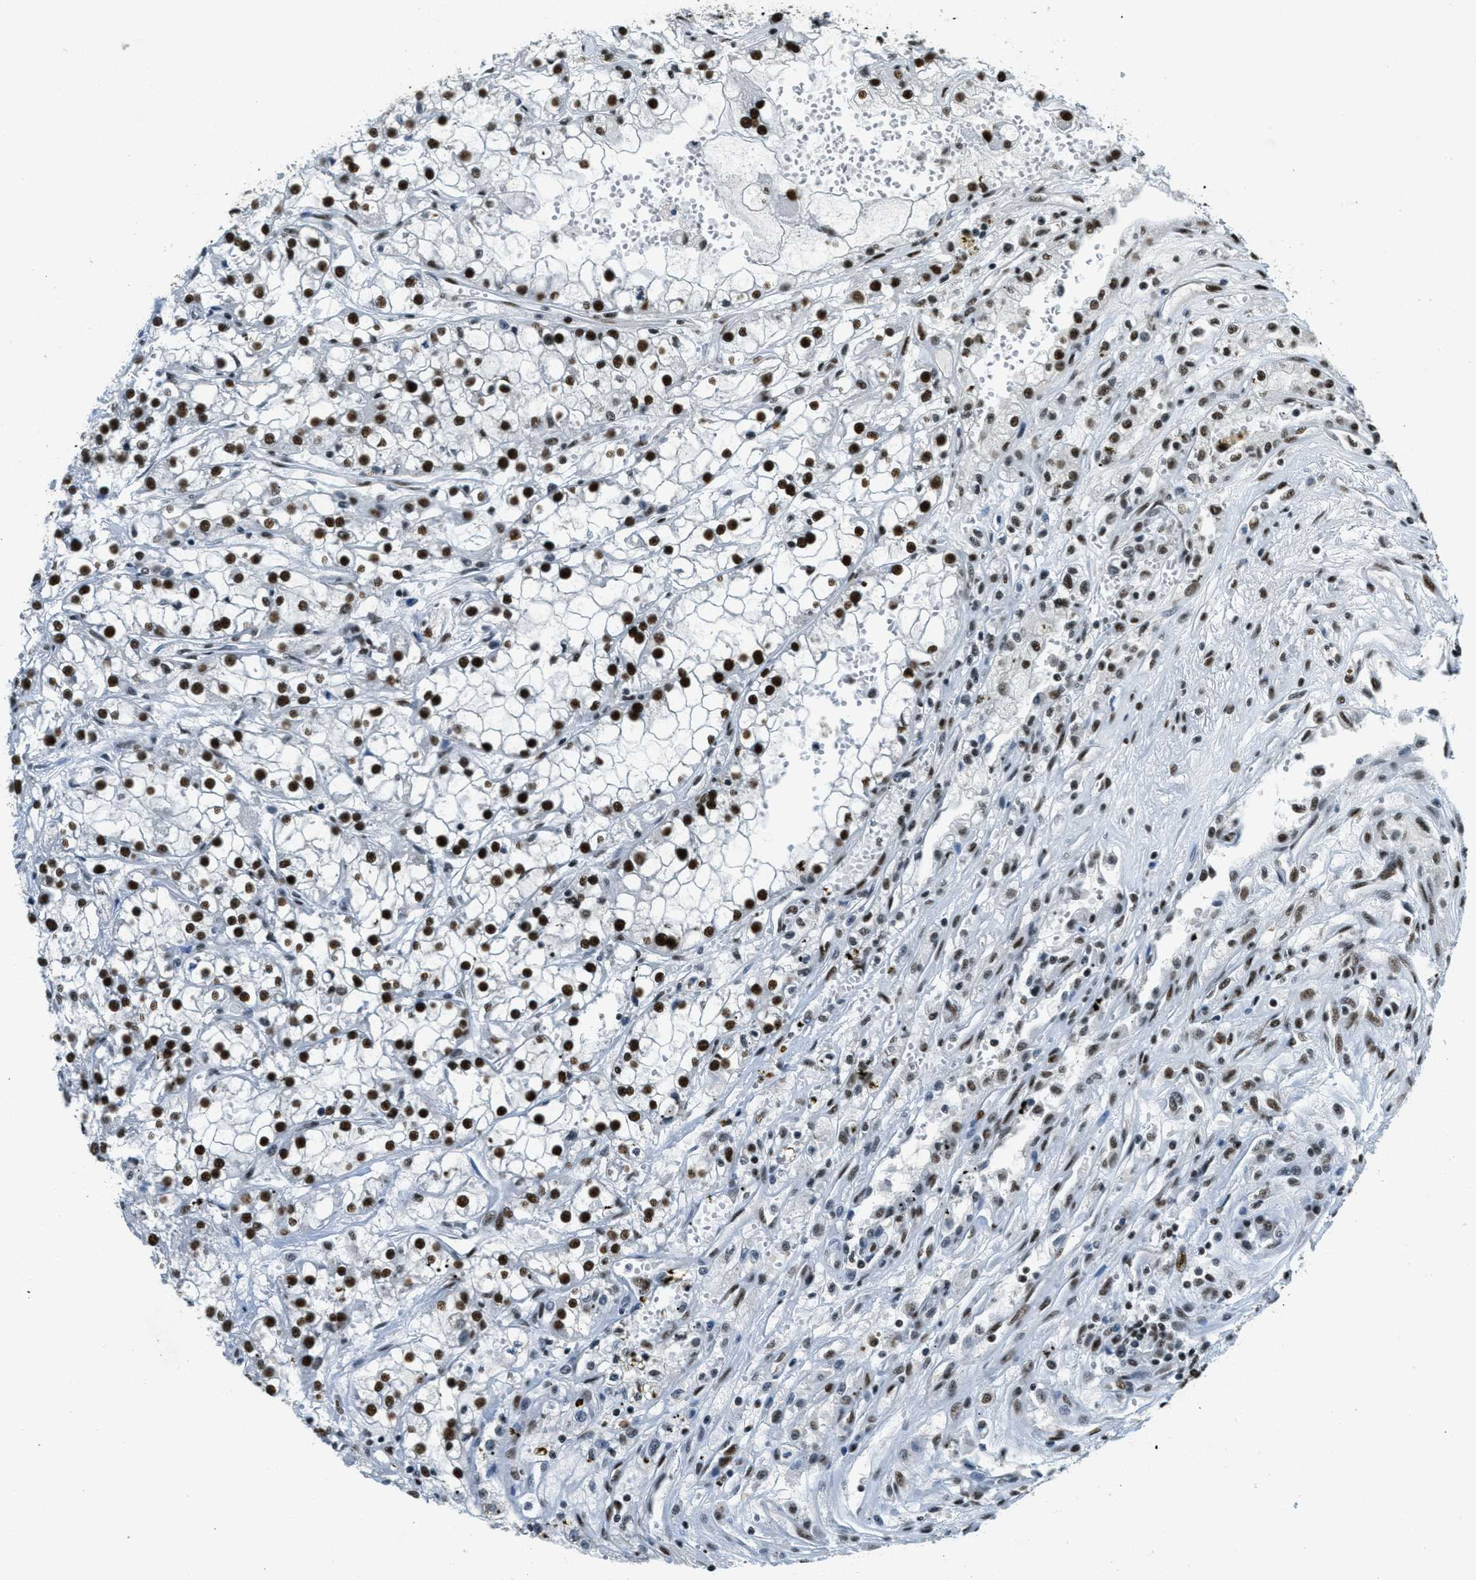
{"staining": {"intensity": "strong", "quantity": ">75%", "location": "nuclear"}, "tissue": "renal cancer", "cell_type": "Tumor cells", "image_type": "cancer", "snomed": [{"axis": "morphology", "description": "Adenocarcinoma, NOS"}, {"axis": "topography", "description": "Kidney"}], "caption": "This photomicrograph demonstrates immunohistochemistry (IHC) staining of renal adenocarcinoma, with high strong nuclear expression in approximately >75% of tumor cells.", "gene": "SSB", "patient": {"sex": "female", "age": 52}}